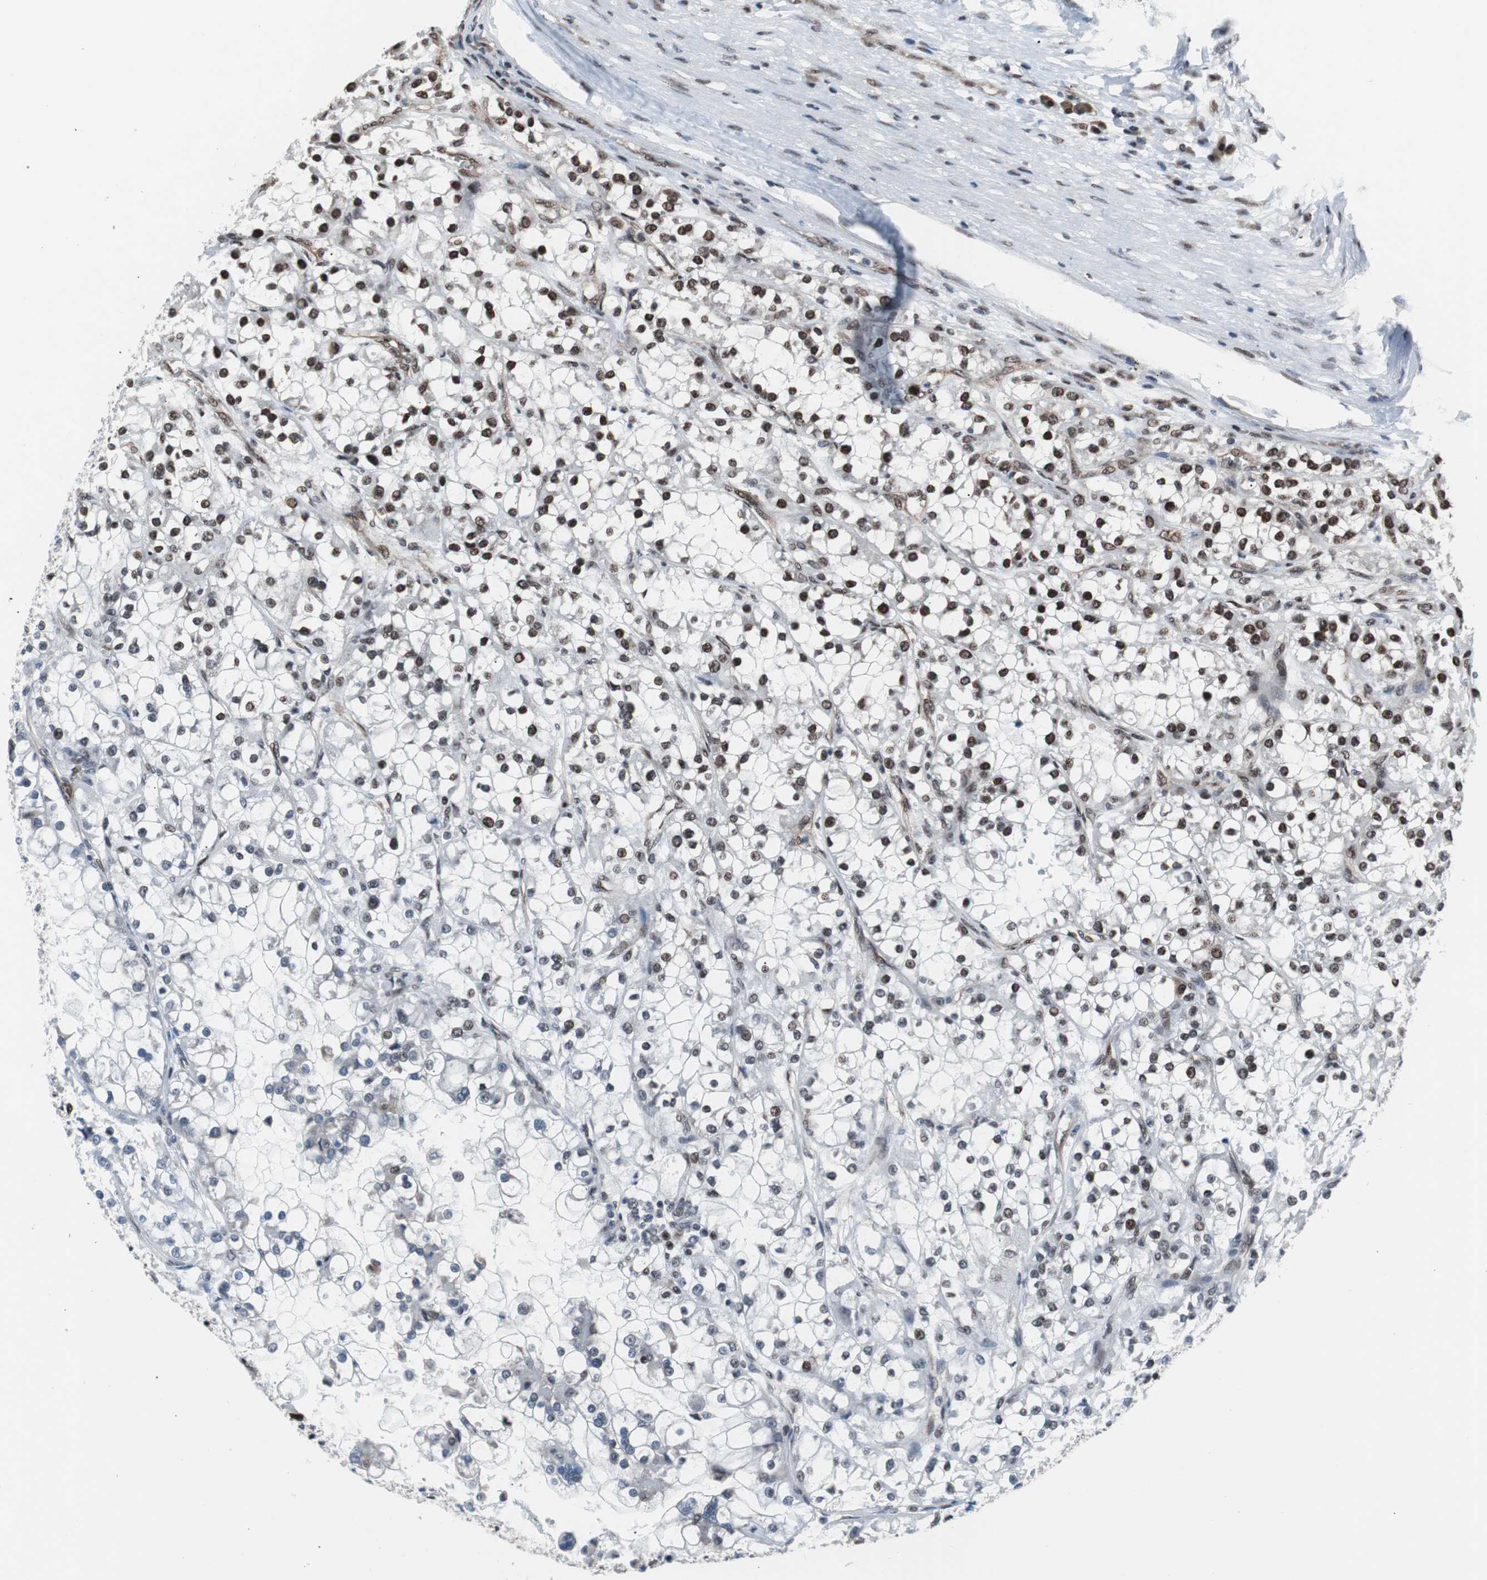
{"staining": {"intensity": "strong", "quantity": "<25%", "location": "nuclear"}, "tissue": "renal cancer", "cell_type": "Tumor cells", "image_type": "cancer", "snomed": [{"axis": "morphology", "description": "Adenocarcinoma, NOS"}, {"axis": "topography", "description": "Kidney"}], "caption": "Immunohistochemistry (IHC) (DAB (3,3'-diaminobenzidine)) staining of human renal adenocarcinoma exhibits strong nuclear protein staining in about <25% of tumor cells.", "gene": "POGZ", "patient": {"sex": "female", "age": 52}}